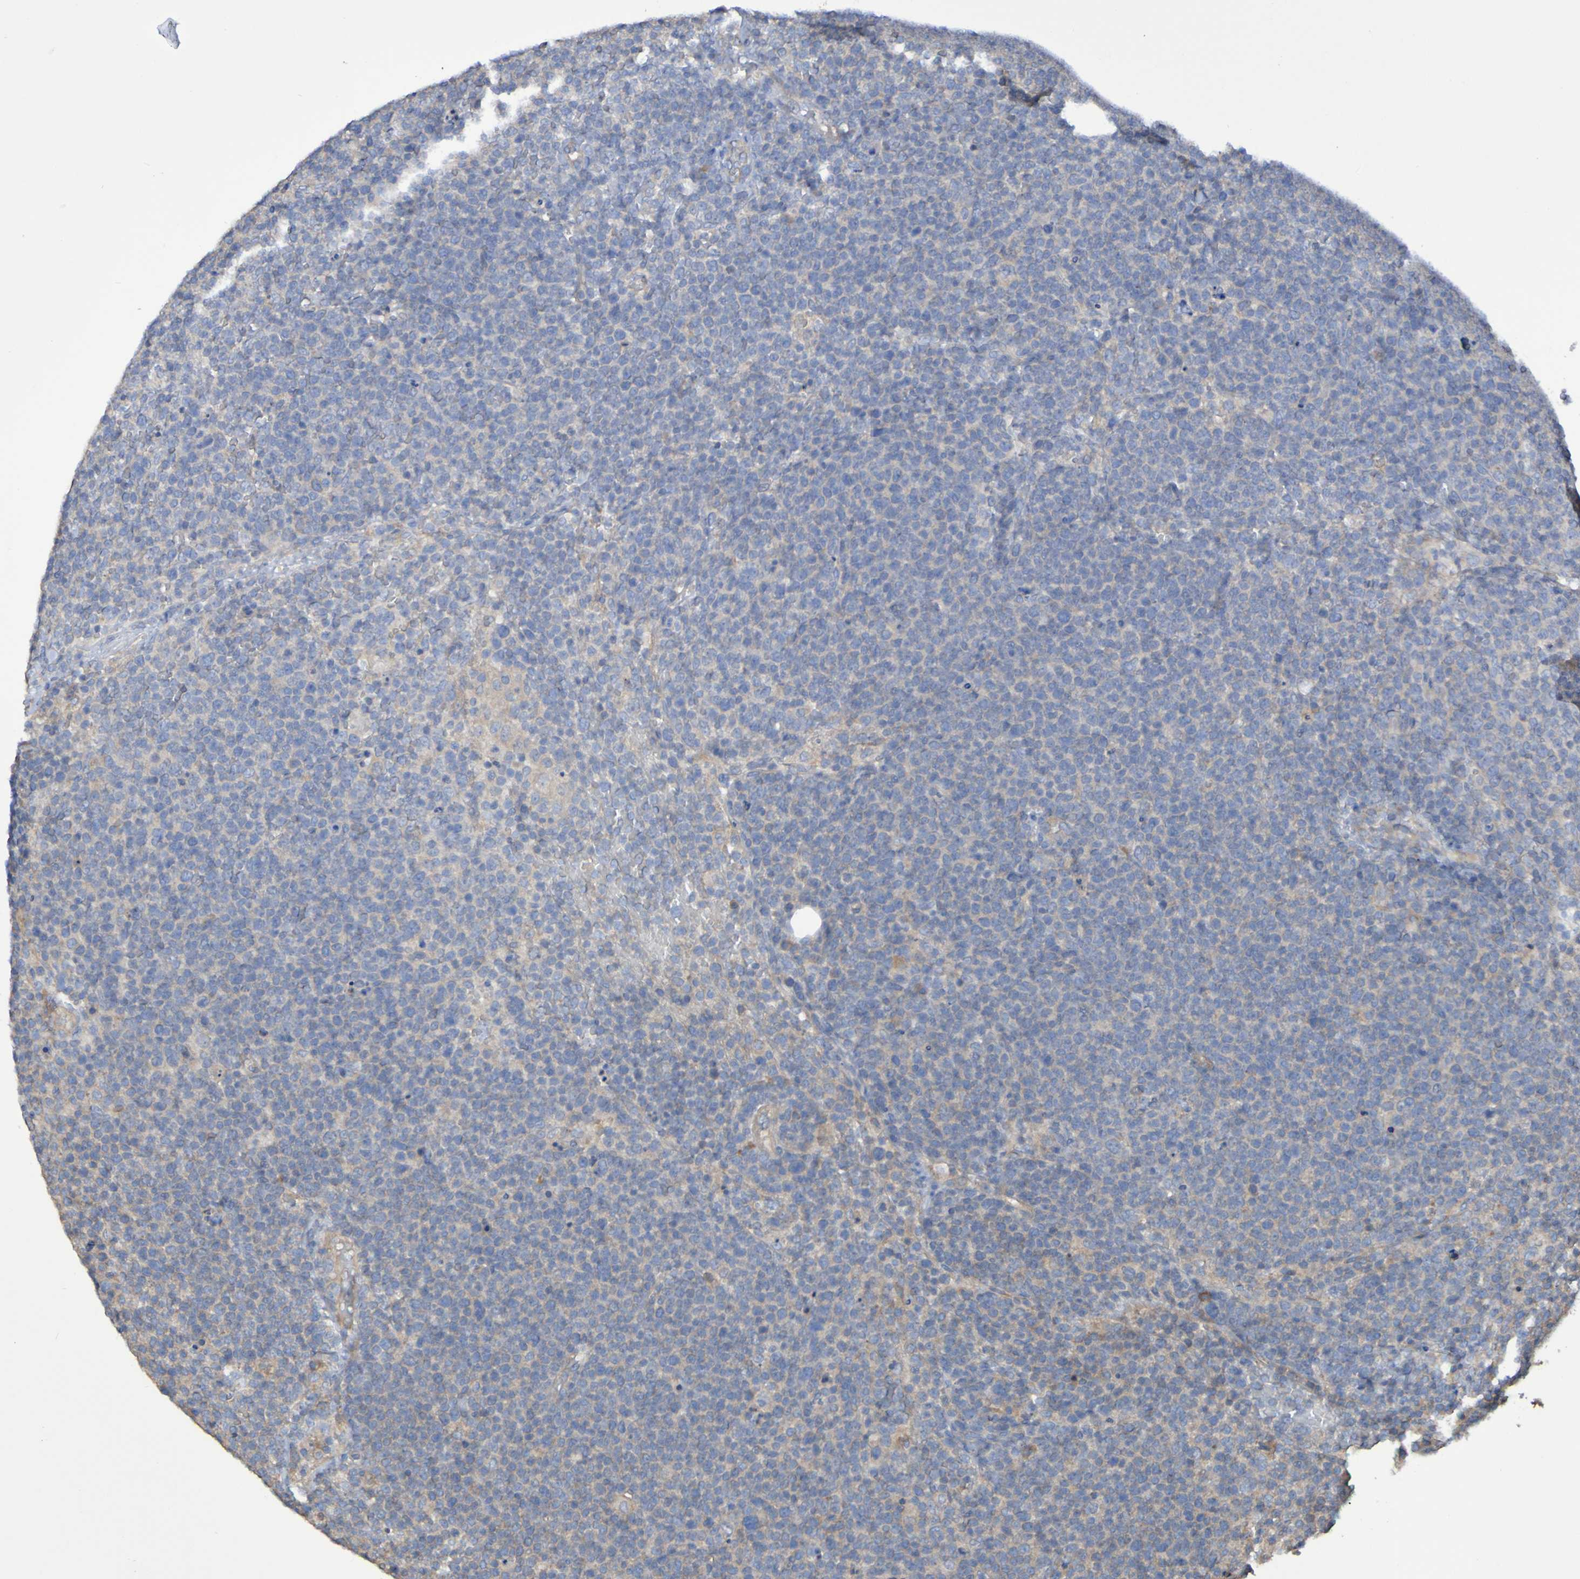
{"staining": {"intensity": "weak", "quantity": "<25%", "location": "cytoplasmic/membranous"}, "tissue": "lymphoma", "cell_type": "Tumor cells", "image_type": "cancer", "snomed": [{"axis": "morphology", "description": "Malignant lymphoma, non-Hodgkin's type, High grade"}, {"axis": "topography", "description": "Lymph node"}], "caption": "This histopathology image is of malignant lymphoma, non-Hodgkin's type (high-grade) stained with immunohistochemistry to label a protein in brown with the nuclei are counter-stained blue. There is no expression in tumor cells.", "gene": "SYNJ1", "patient": {"sex": "male", "age": 61}}